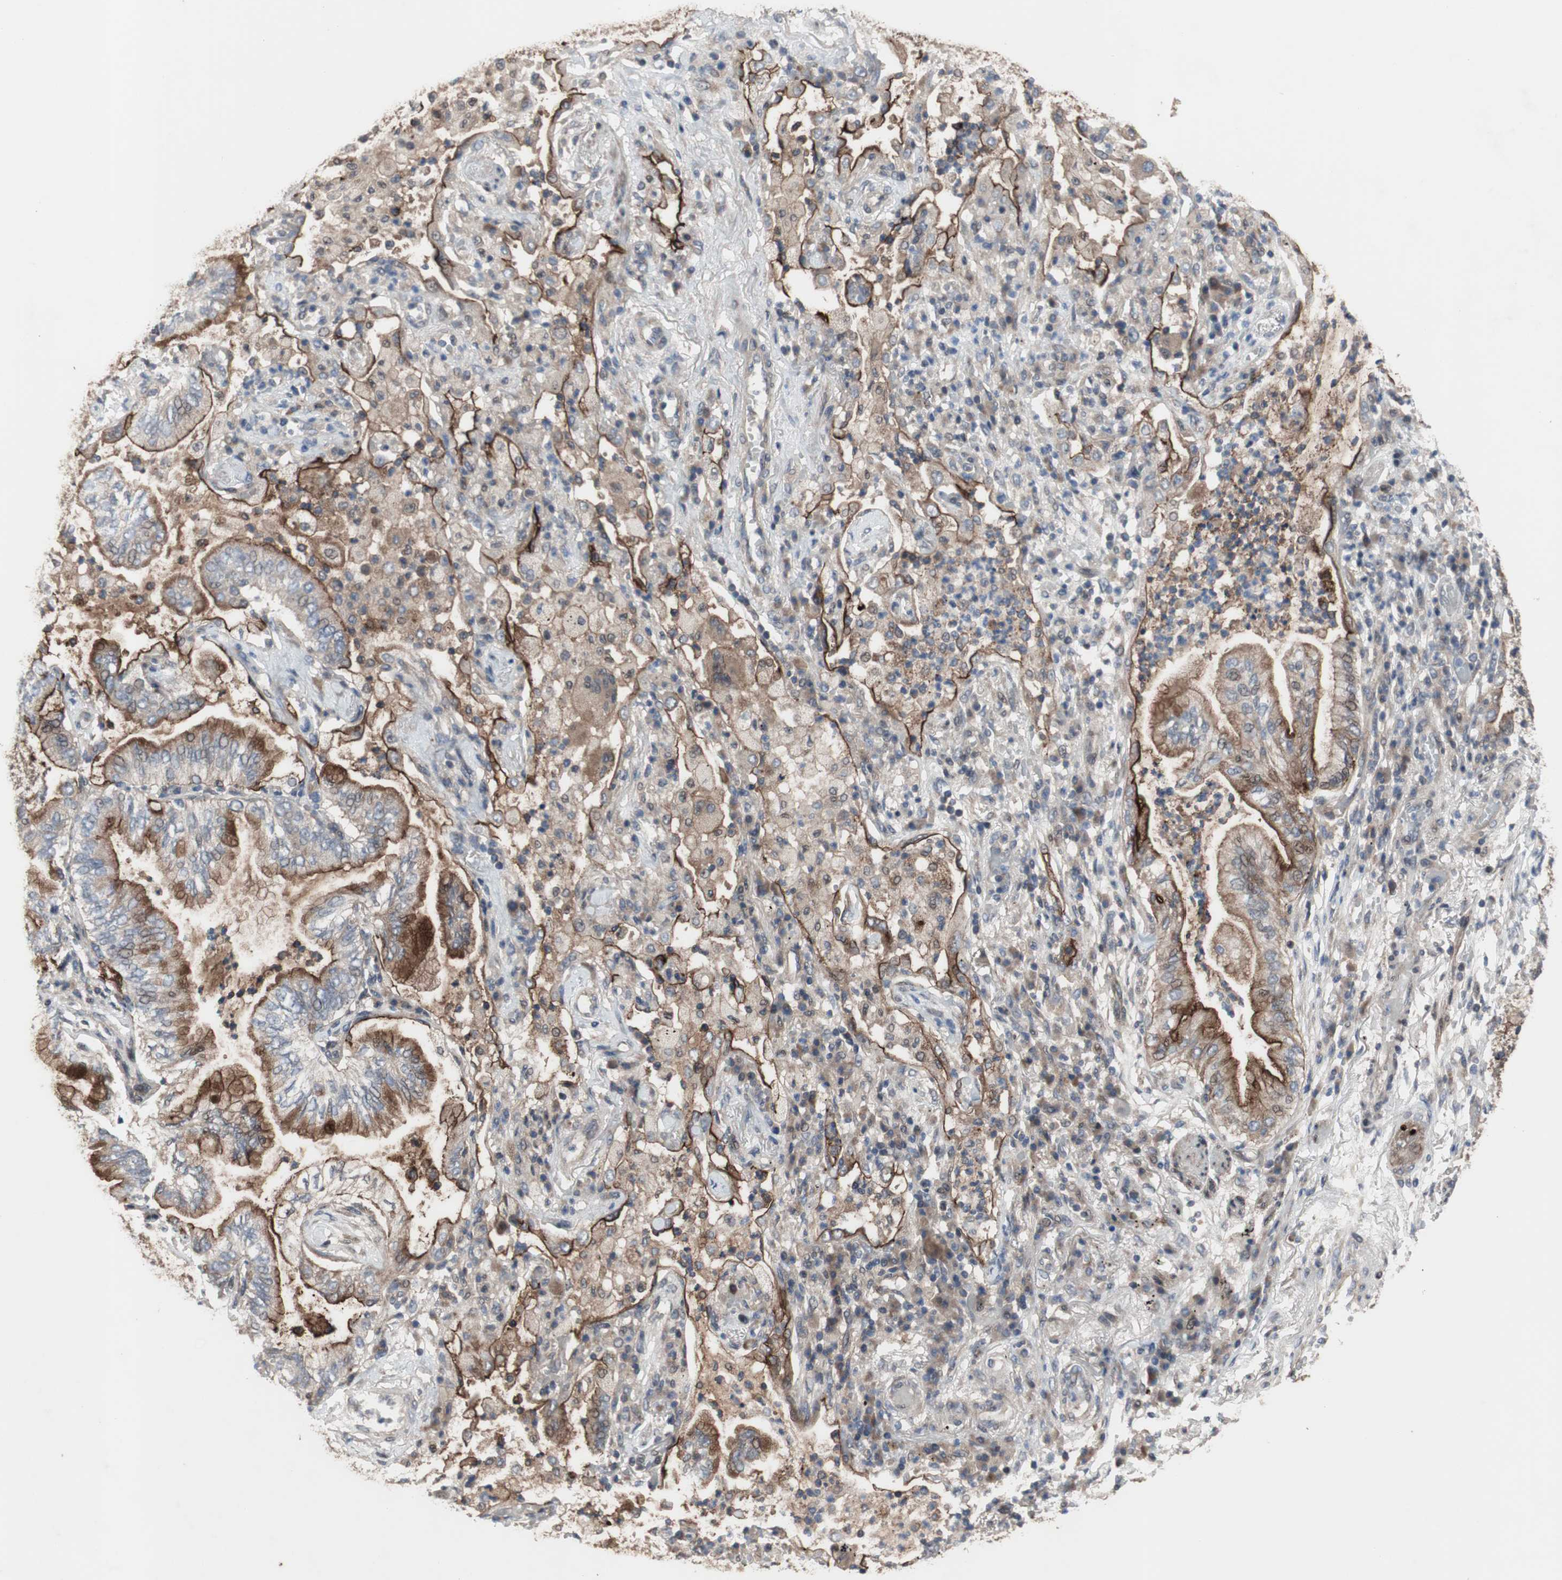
{"staining": {"intensity": "weak", "quantity": ">75%", "location": "cytoplasmic/membranous"}, "tissue": "lung cancer", "cell_type": "Tumor cells", "image_type": "cancer", "snomed": [{"axis": "morphology", "description": "Normal tissue, NOS"}, {"axis": "morphology", "description": "Adenocarcinoma, NOS"}, {"axis": "topography", "description": "Bronchus"}, {"axis": "topography", "description": "Lung"}], "caption": "Immunohistochemical staining of lung cancer (adenocarcinoma) exhibits weak cytoplasmic/membranous protein positivity in approximately >75% of tumor cells. Using DAB (3,3'-diaminobenzidine) (brown) and hematoxylin (blue) stains, captured at high magnification using brightfield microscopy.", "gene": "OAZ1", "patient": {"sex": "female", "age": 70}}